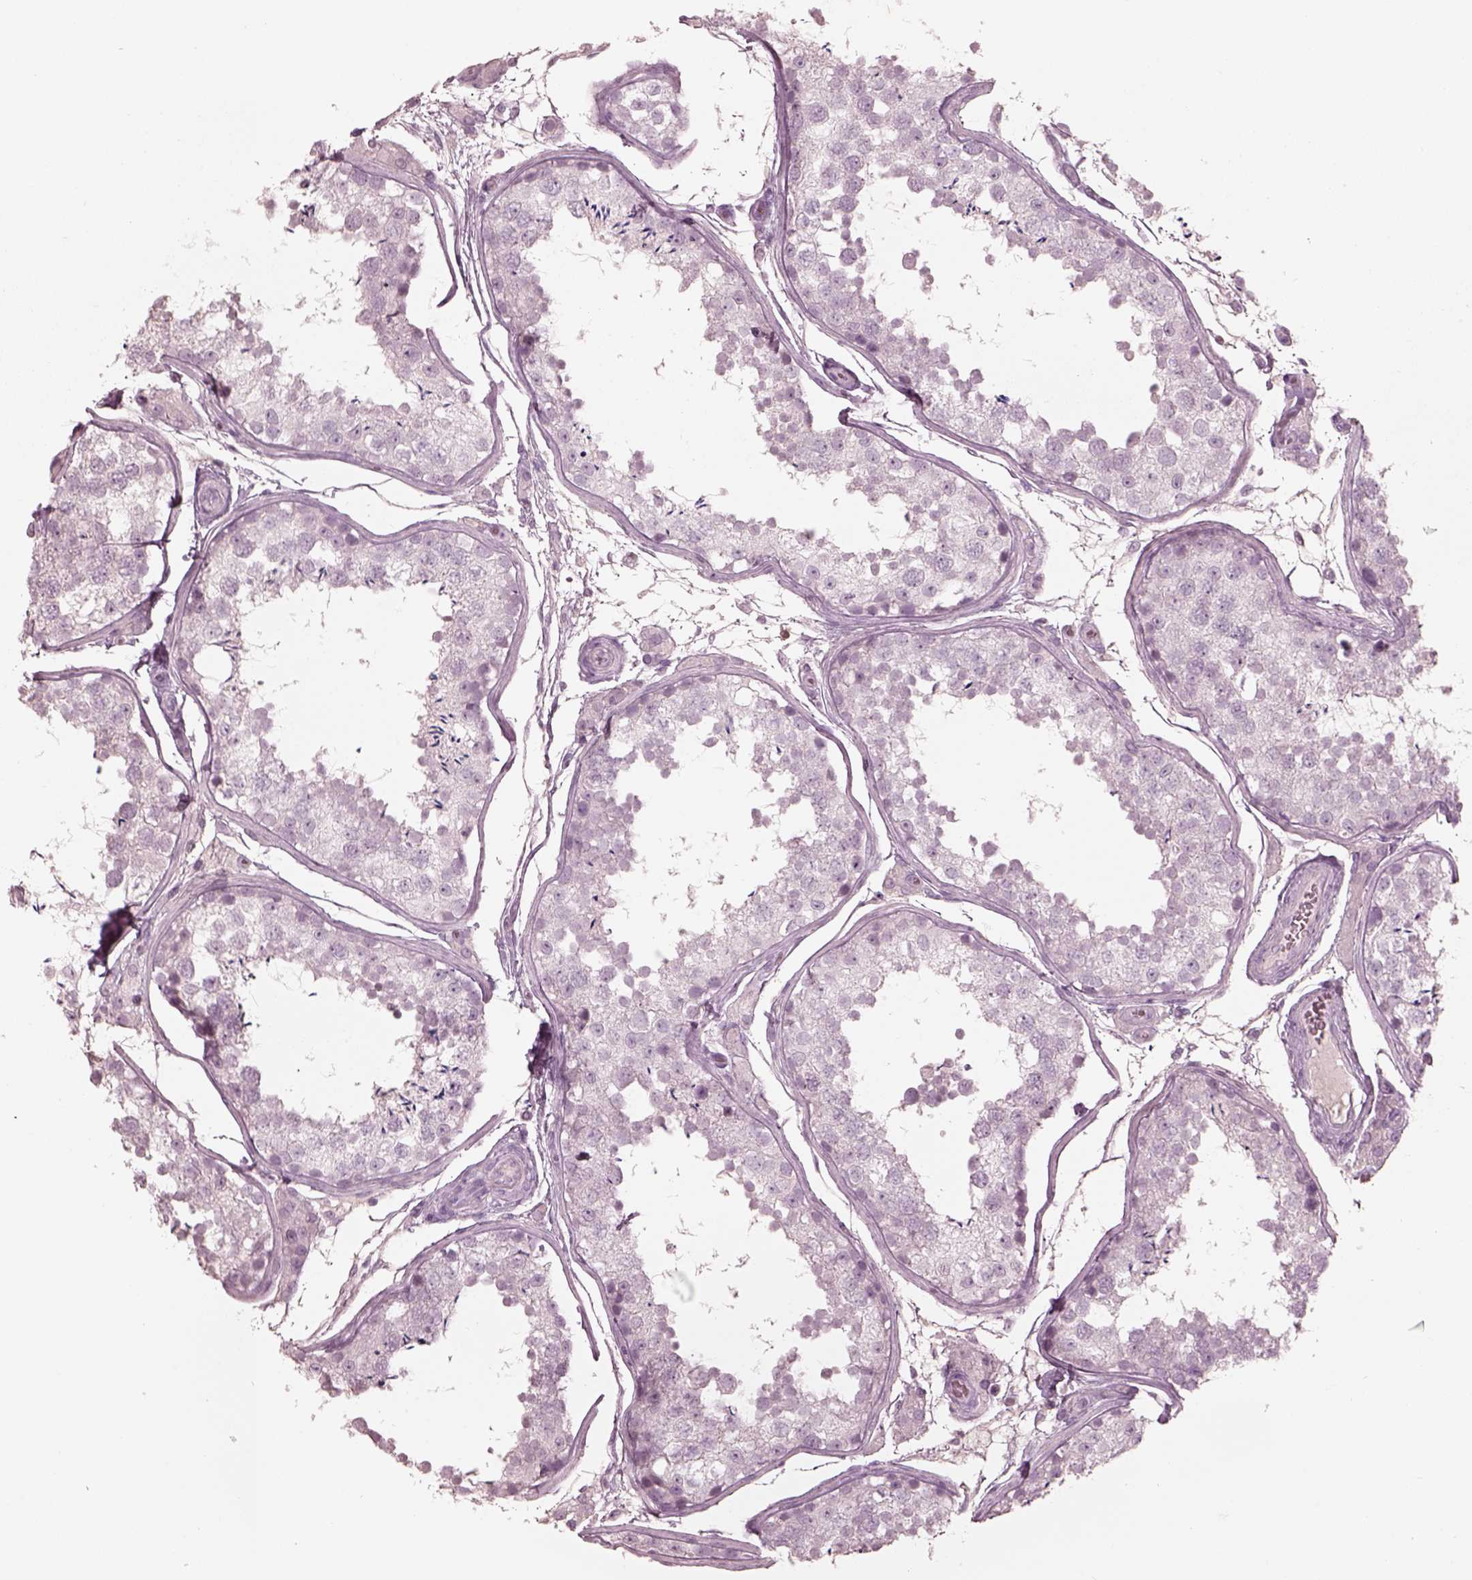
{"staining": {"intensity": "negative", "quantity": "none", "location": "none"}, "tissue": "testis", "cell_type": "Cells in seminiferous ducts", "image_type": "normal", "snomed": [{"axis": "morphology", "description": "Normal tissue, NOS"}, {"axis": "topography", "description": "Testis"}], "caption": "Immunohistochemical staining of benign testis shows no significant staining in cells in seminiferous ducts. (DAB immunohistochemistry with hematoxylin counter stain).", "gene": "PDCD1", "patient": {"sex": "male", "age": 29}}